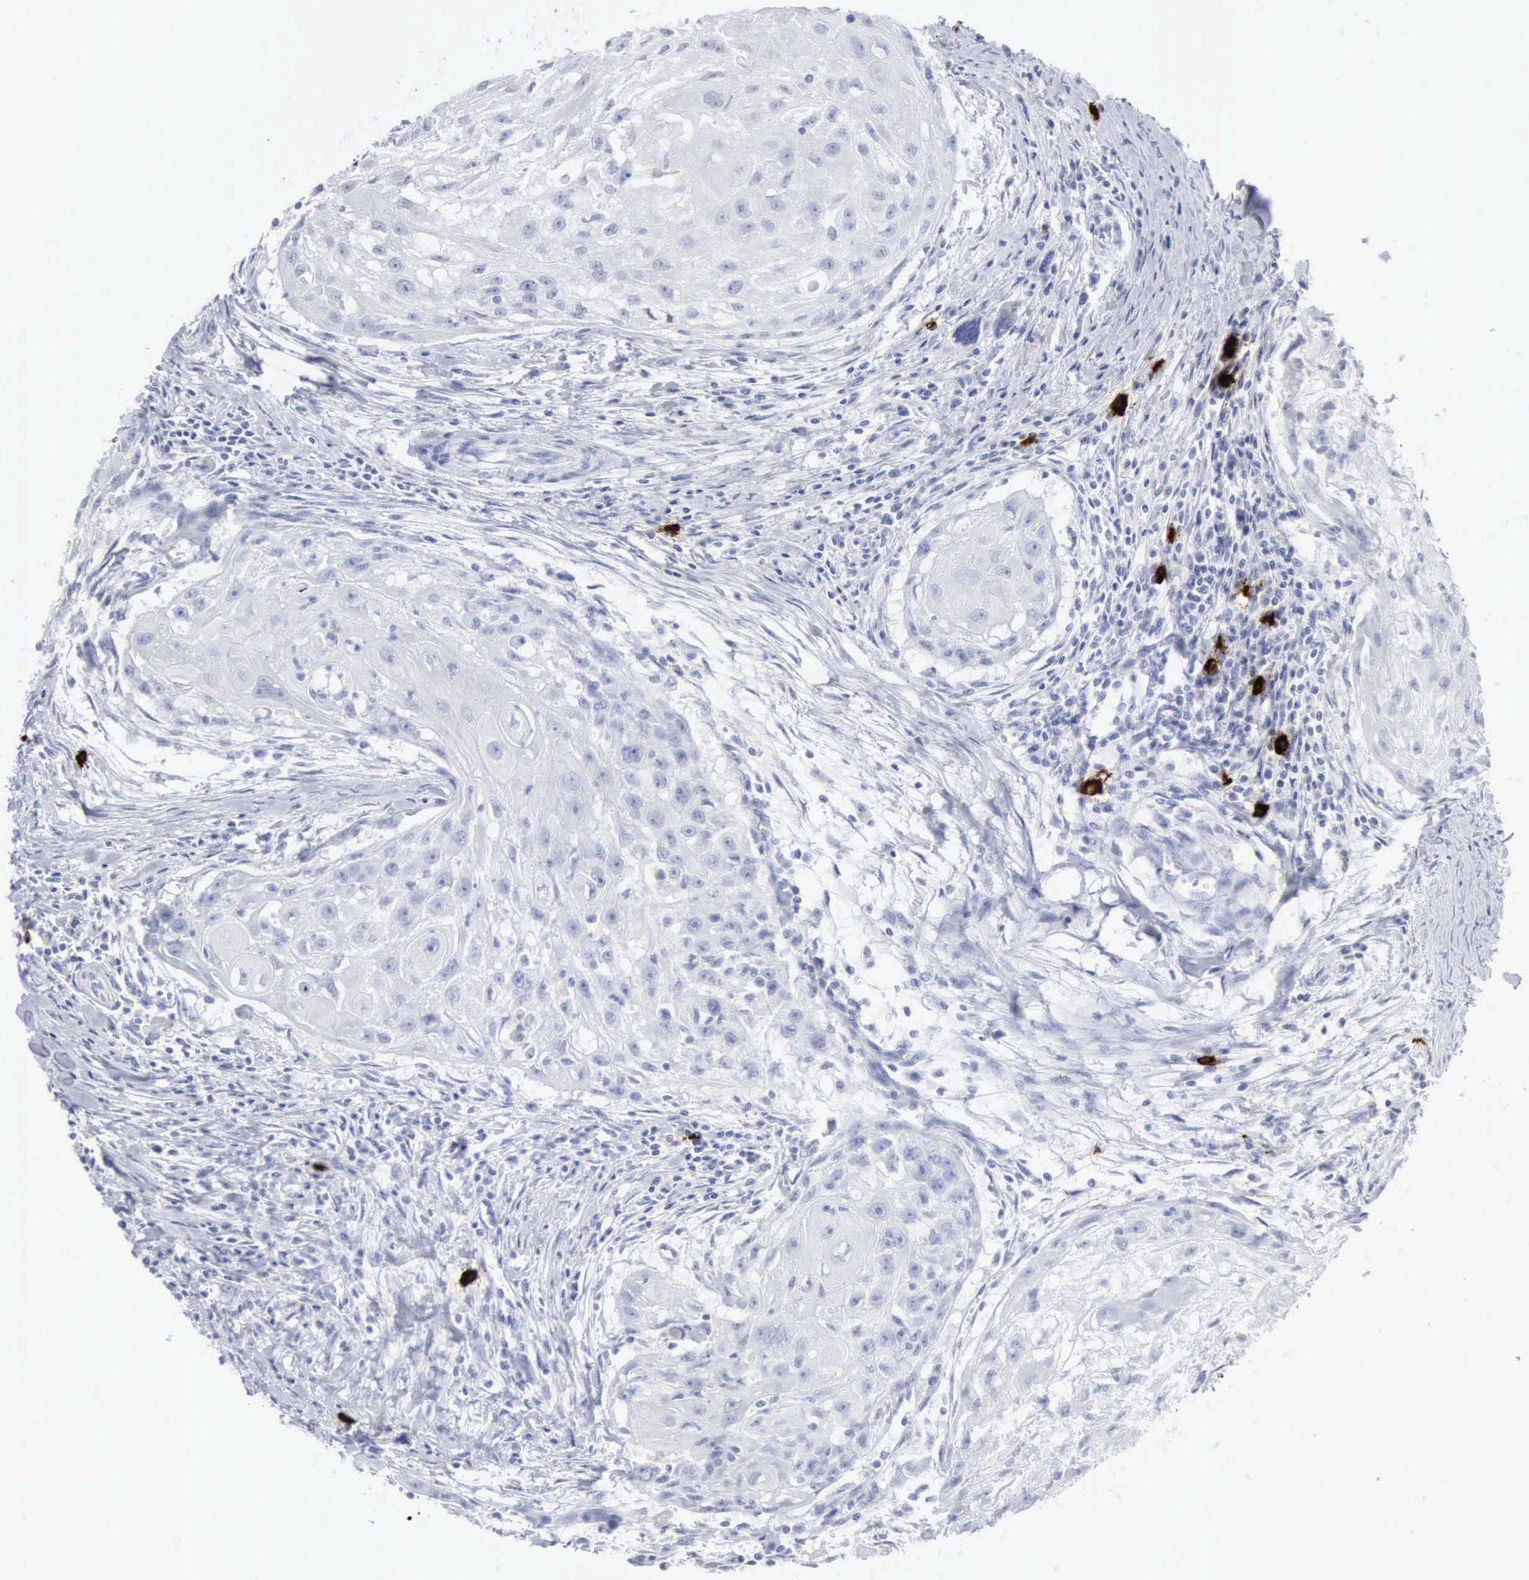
{"staining": {"intensity": "negative", "quantity": "none", "location": "none"}, "tissue": "head and neck cancer", "cell_type": "Tumor cells", "image_type": "cancer", "snomed": [{"axis": "morphology", "description": "Squamous cell carcinoma, NOS"}, {"axis": "topography", "description": "Head-Neck"}], "caption": "Head and neck cancer was stained to show a protein in brown. There is no significant staining in tumor cells.", "gene": "CMA1", "patient": {"sex": "male", "age": 64}}